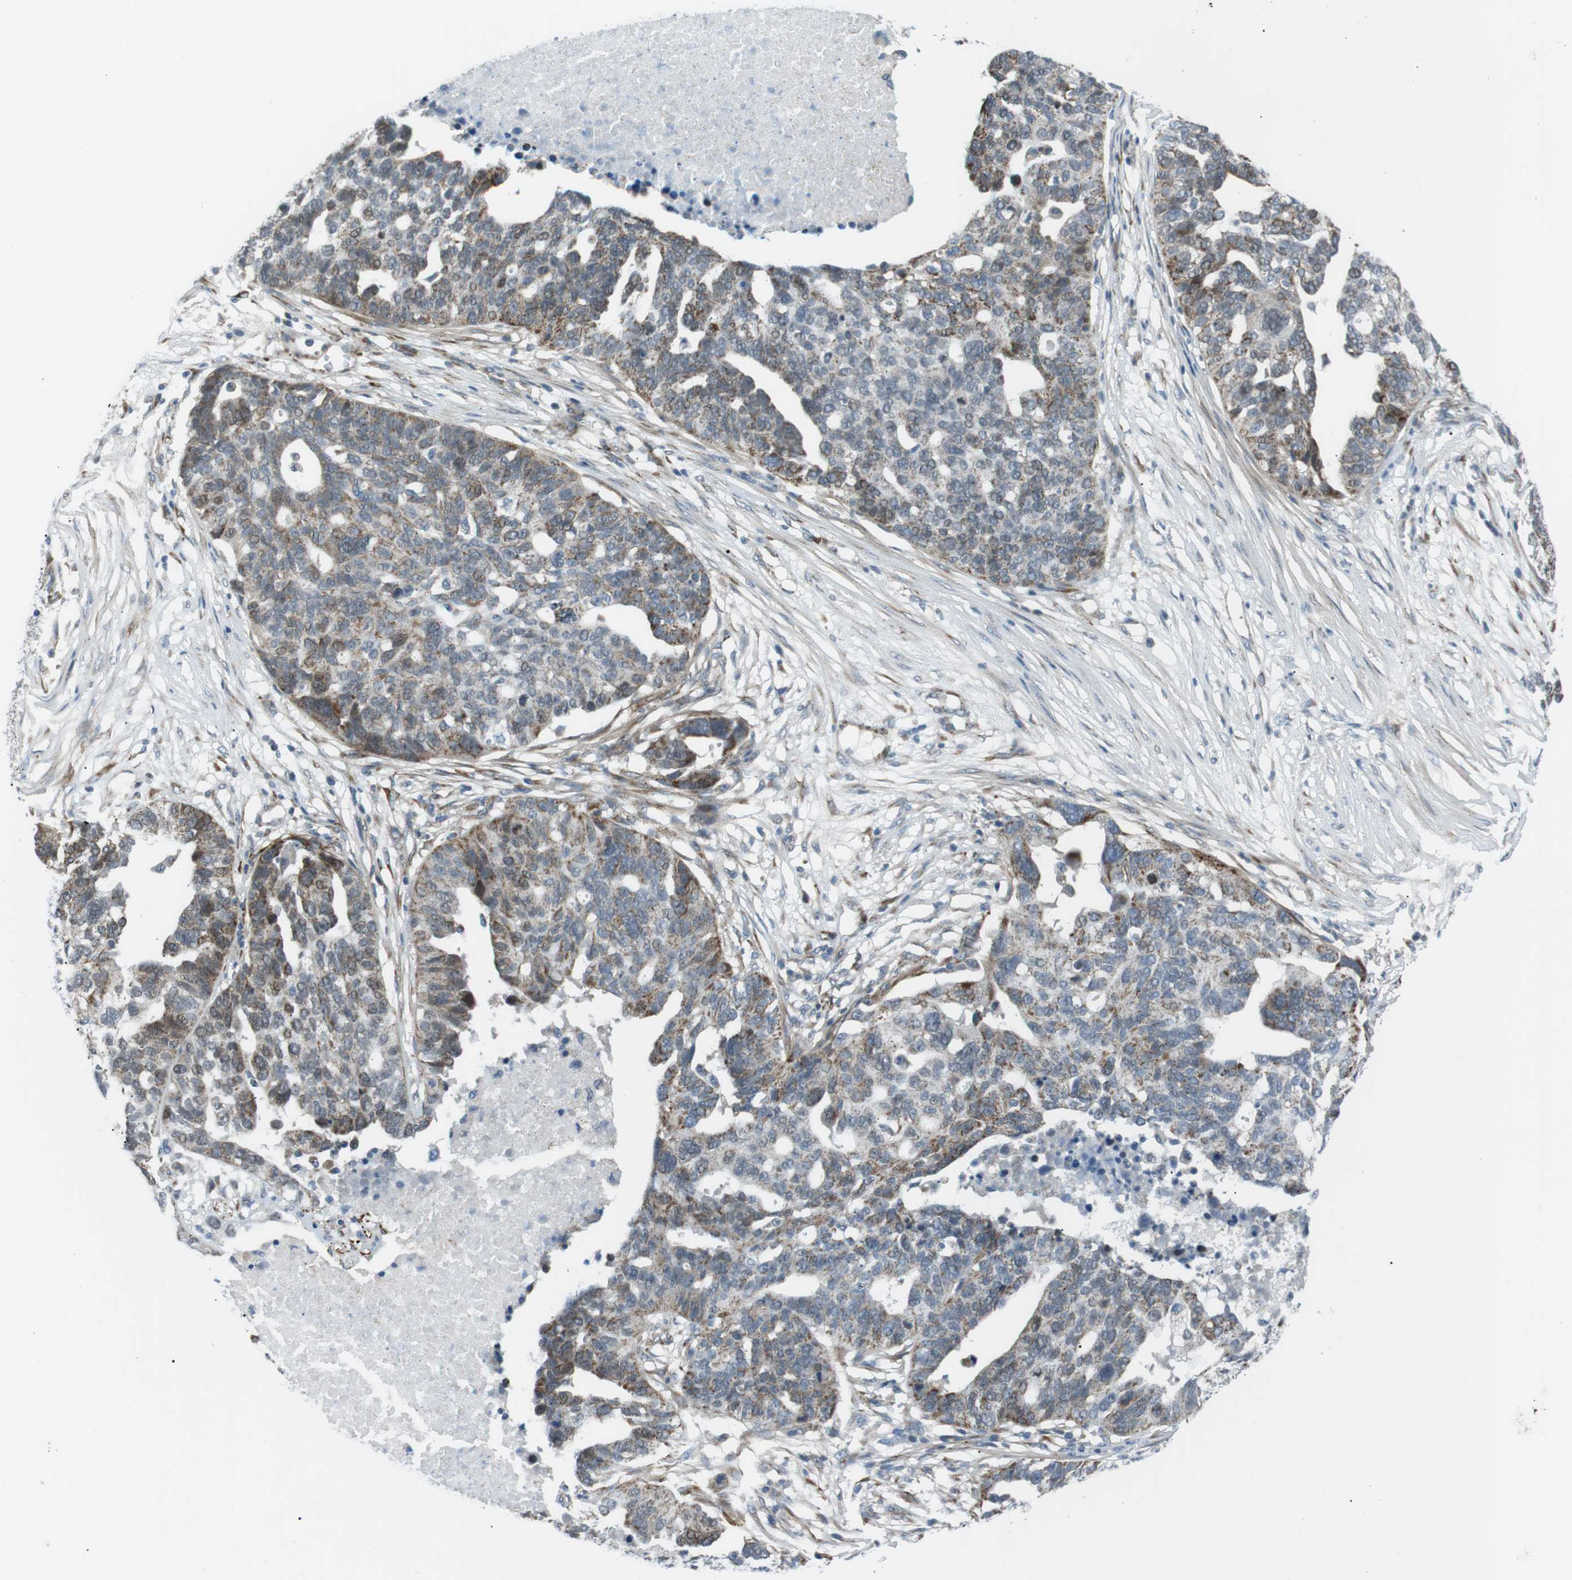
{"staining": {"intensity": "moderate", "quantity": ">75%", "location": "cytoplasmic/membranous"}, "tissue": "ovarian cancer", "cell_type": "Tumor cells", "image_type": "cancer", "snomed": [{"axis": "morphology", "description": "Cystadenocarcinoma, serous, NOS"}, {"axis": "topography", "description": "Ovary"}], "caption": "The photomicrograph displays a brown stain indicating the presence of a protein in the cytoplasmic/membranous of tumor cells in ovarian cancer.", "gene": "ARID5B", "patient": {"sex": "female", "age": 59}}